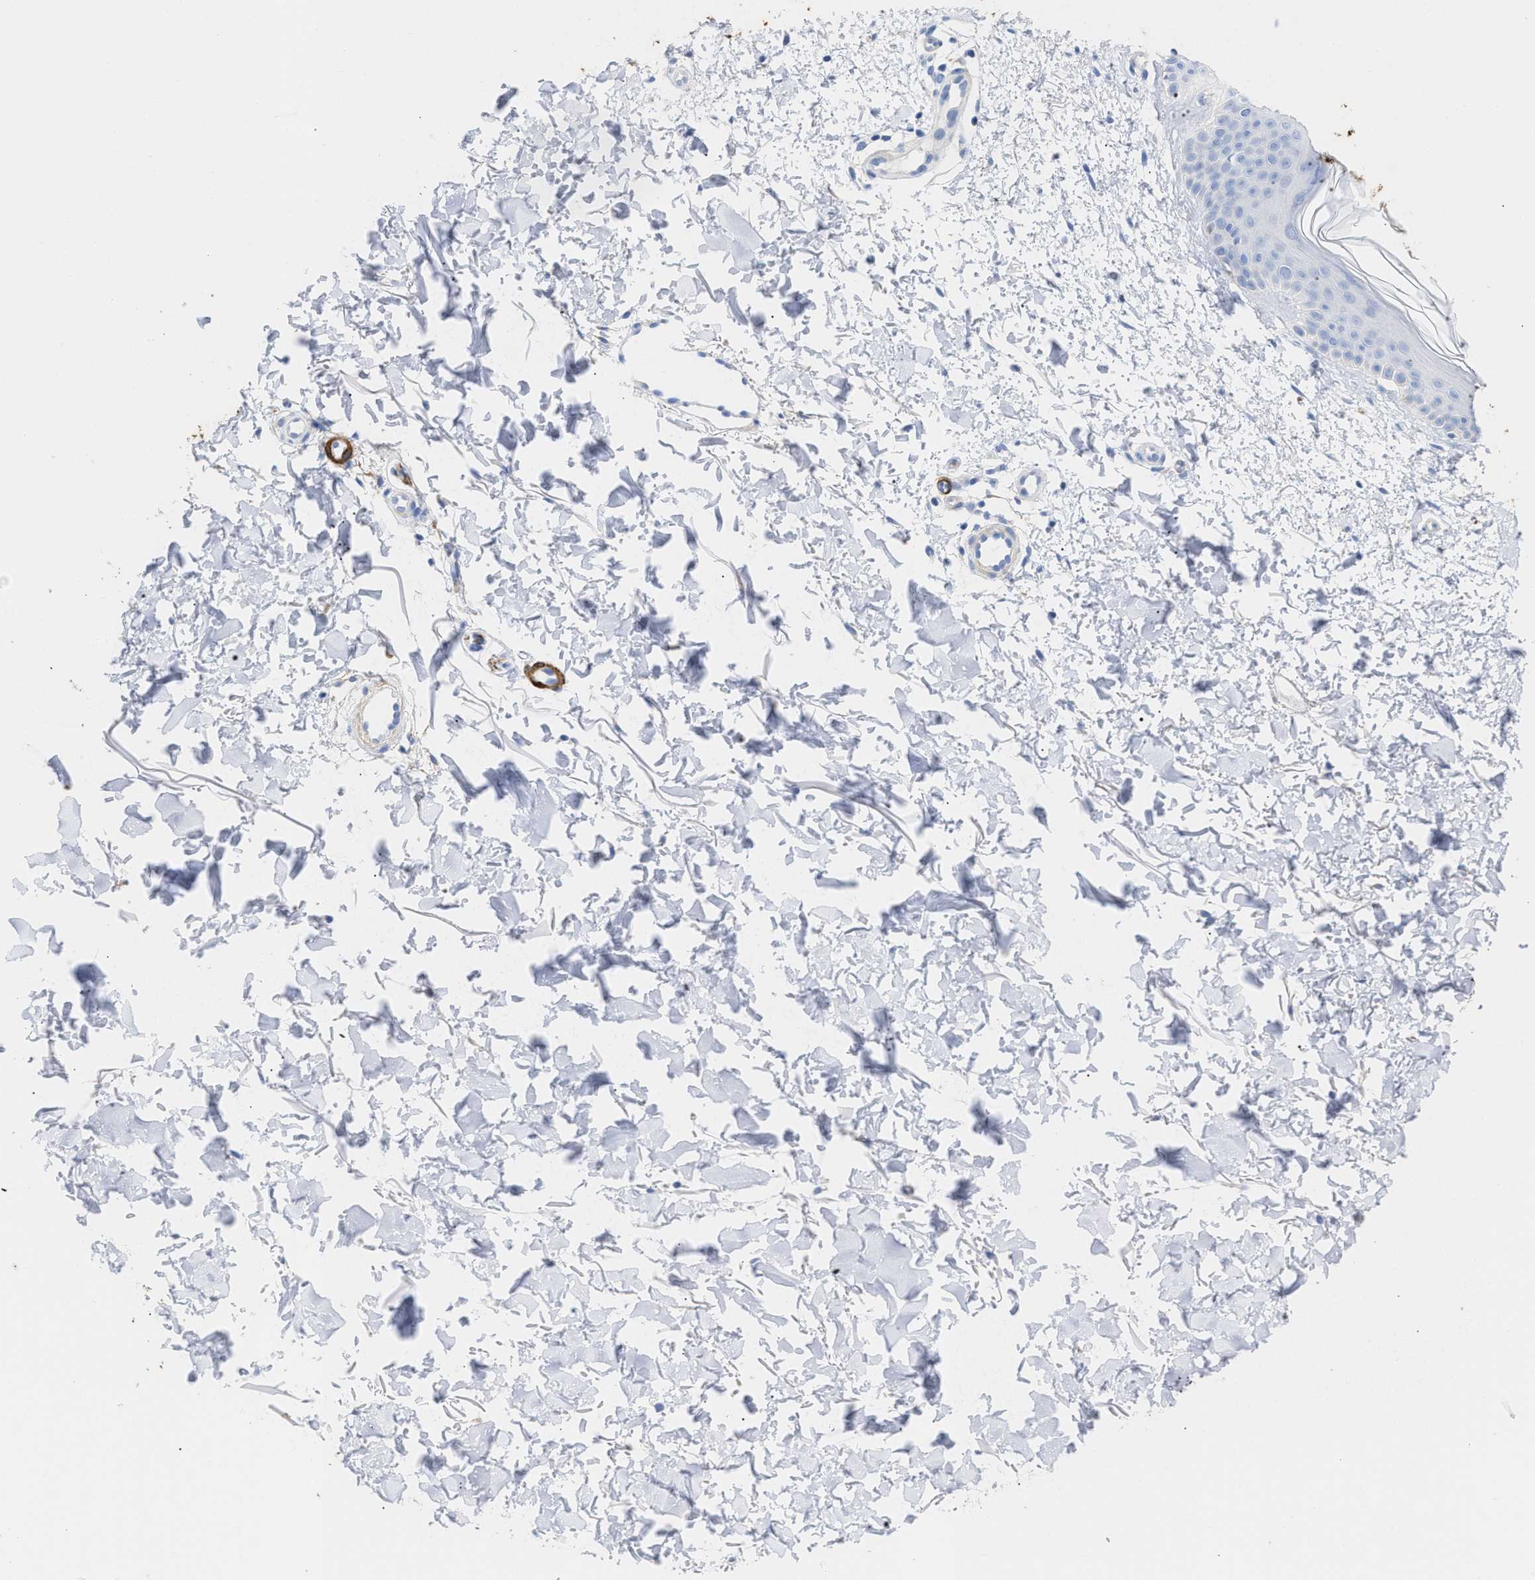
{"staining": {"intensity": "negative", "quantity": "none", "location": "none"}, "tissue": "skin", "cell_type": "Fibroblasts", "image_type": "normal", "snomed": [{"axis": "morphology", "description": "Normal tissue, NOS"}, {"axis": "morphology", "description": "Malignant melanoma, NOS"}, {"axis": "topography", "description": "Skin"}], "caption": "IHC histopathology image of benign human skin stained for a protein (brown), which demonstrates no staining in fibroblasts.", "gene": "AMPH", "patient": {"sex": "male", "age": 83}}